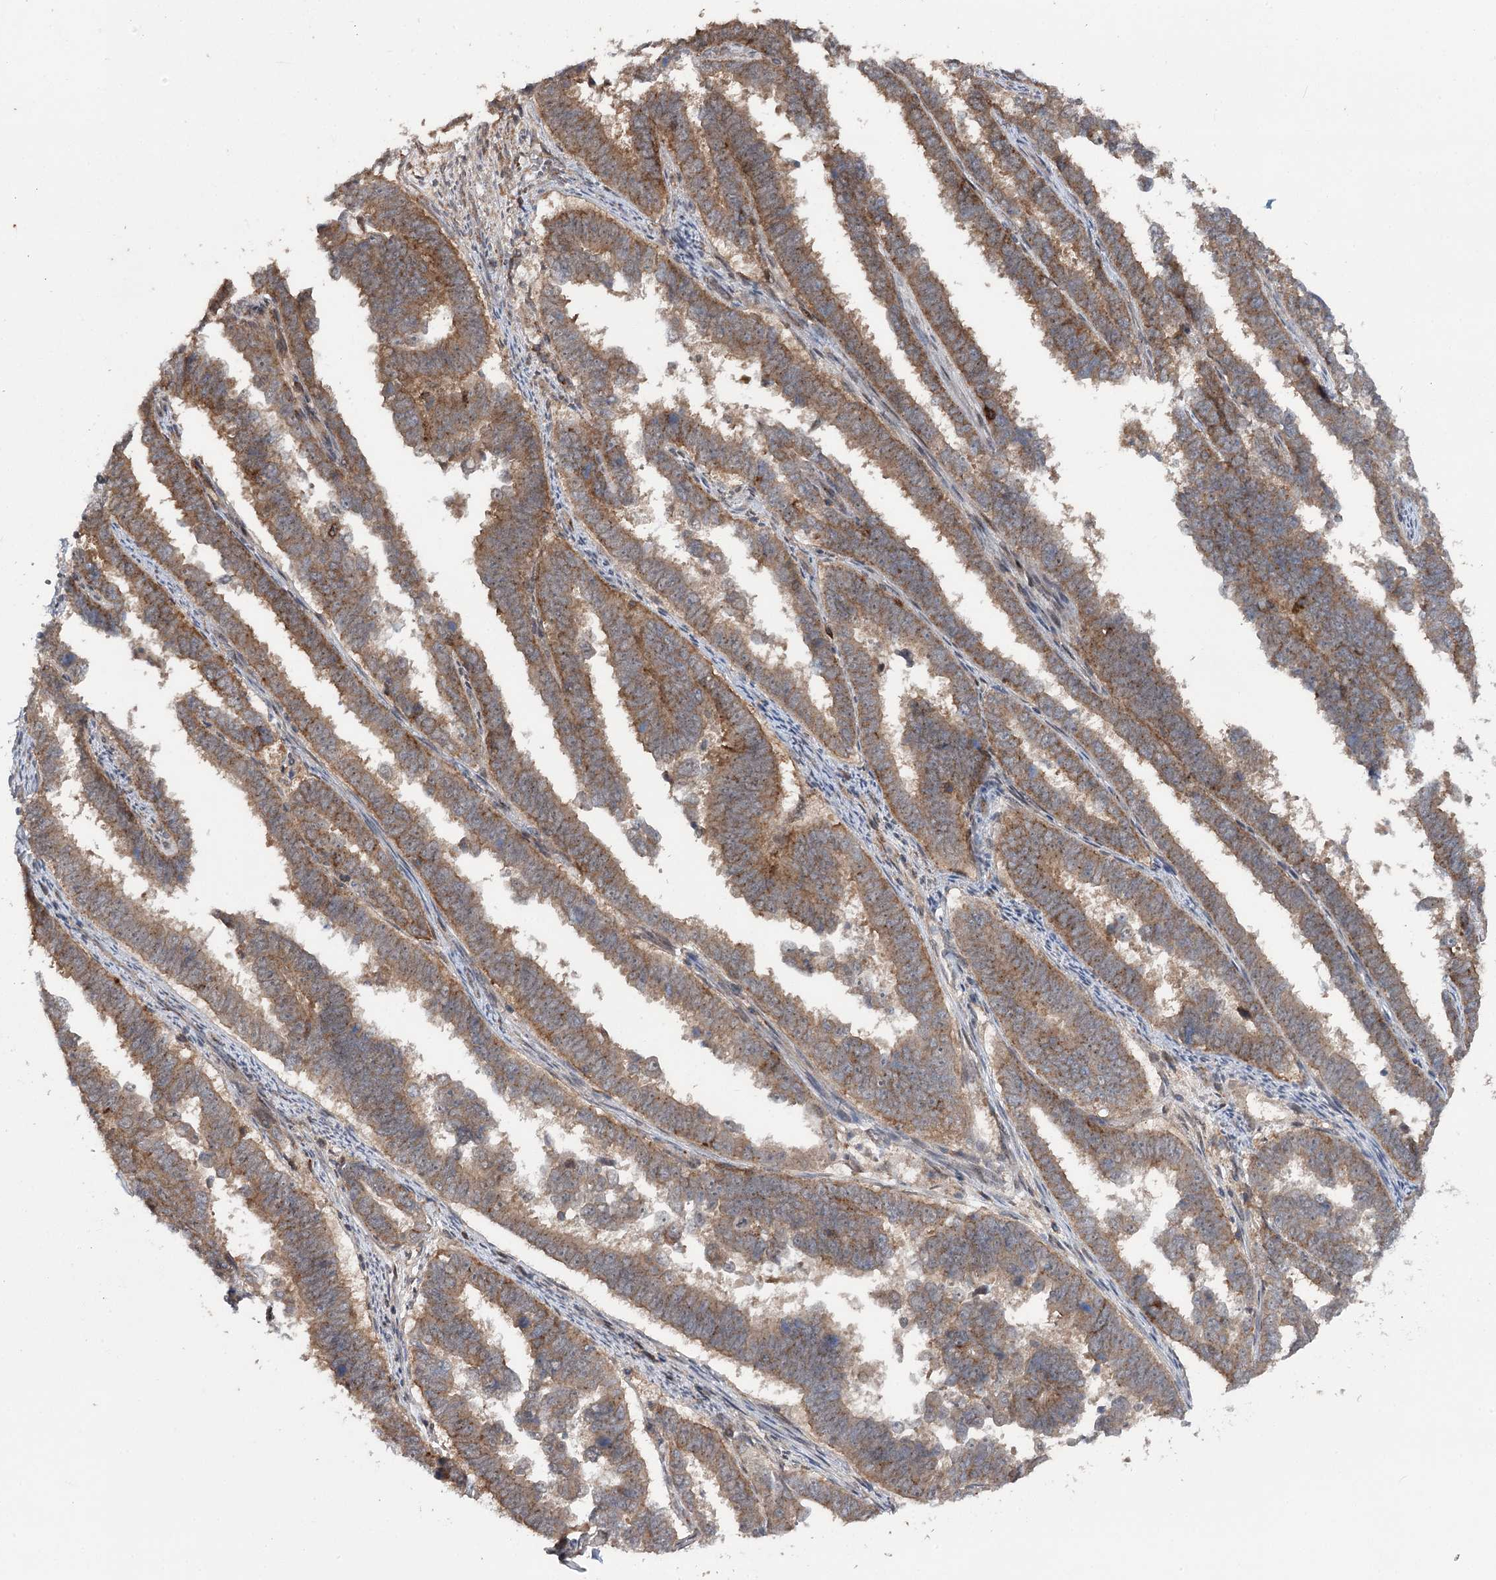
{"staining": {"intensity": "moderate", "quantity": ">75%", "location": "cytoplasmic/membranous"}, "tissue": "endometrial cancer", "cell_type": "Tumor cells", "image_type": "cancer", "snomed": [{"axis": "morphology", "description": "Adenocarcinoma, NOS"}, {"axis": "topography", "description": "Endometrium"}], "caption": "Immunohistochemistry (IHC) image of neoplastic tissue: human endometrial cancer stained using IHC exhibits medium levels of moderate protein expression localized specifically in the cytoplasmic/membranous of tumor cells, appearing as a cytoplasmic/membranous brown color.", "gene": "STX6", "patient": {"sex": "female", "age": 75}}